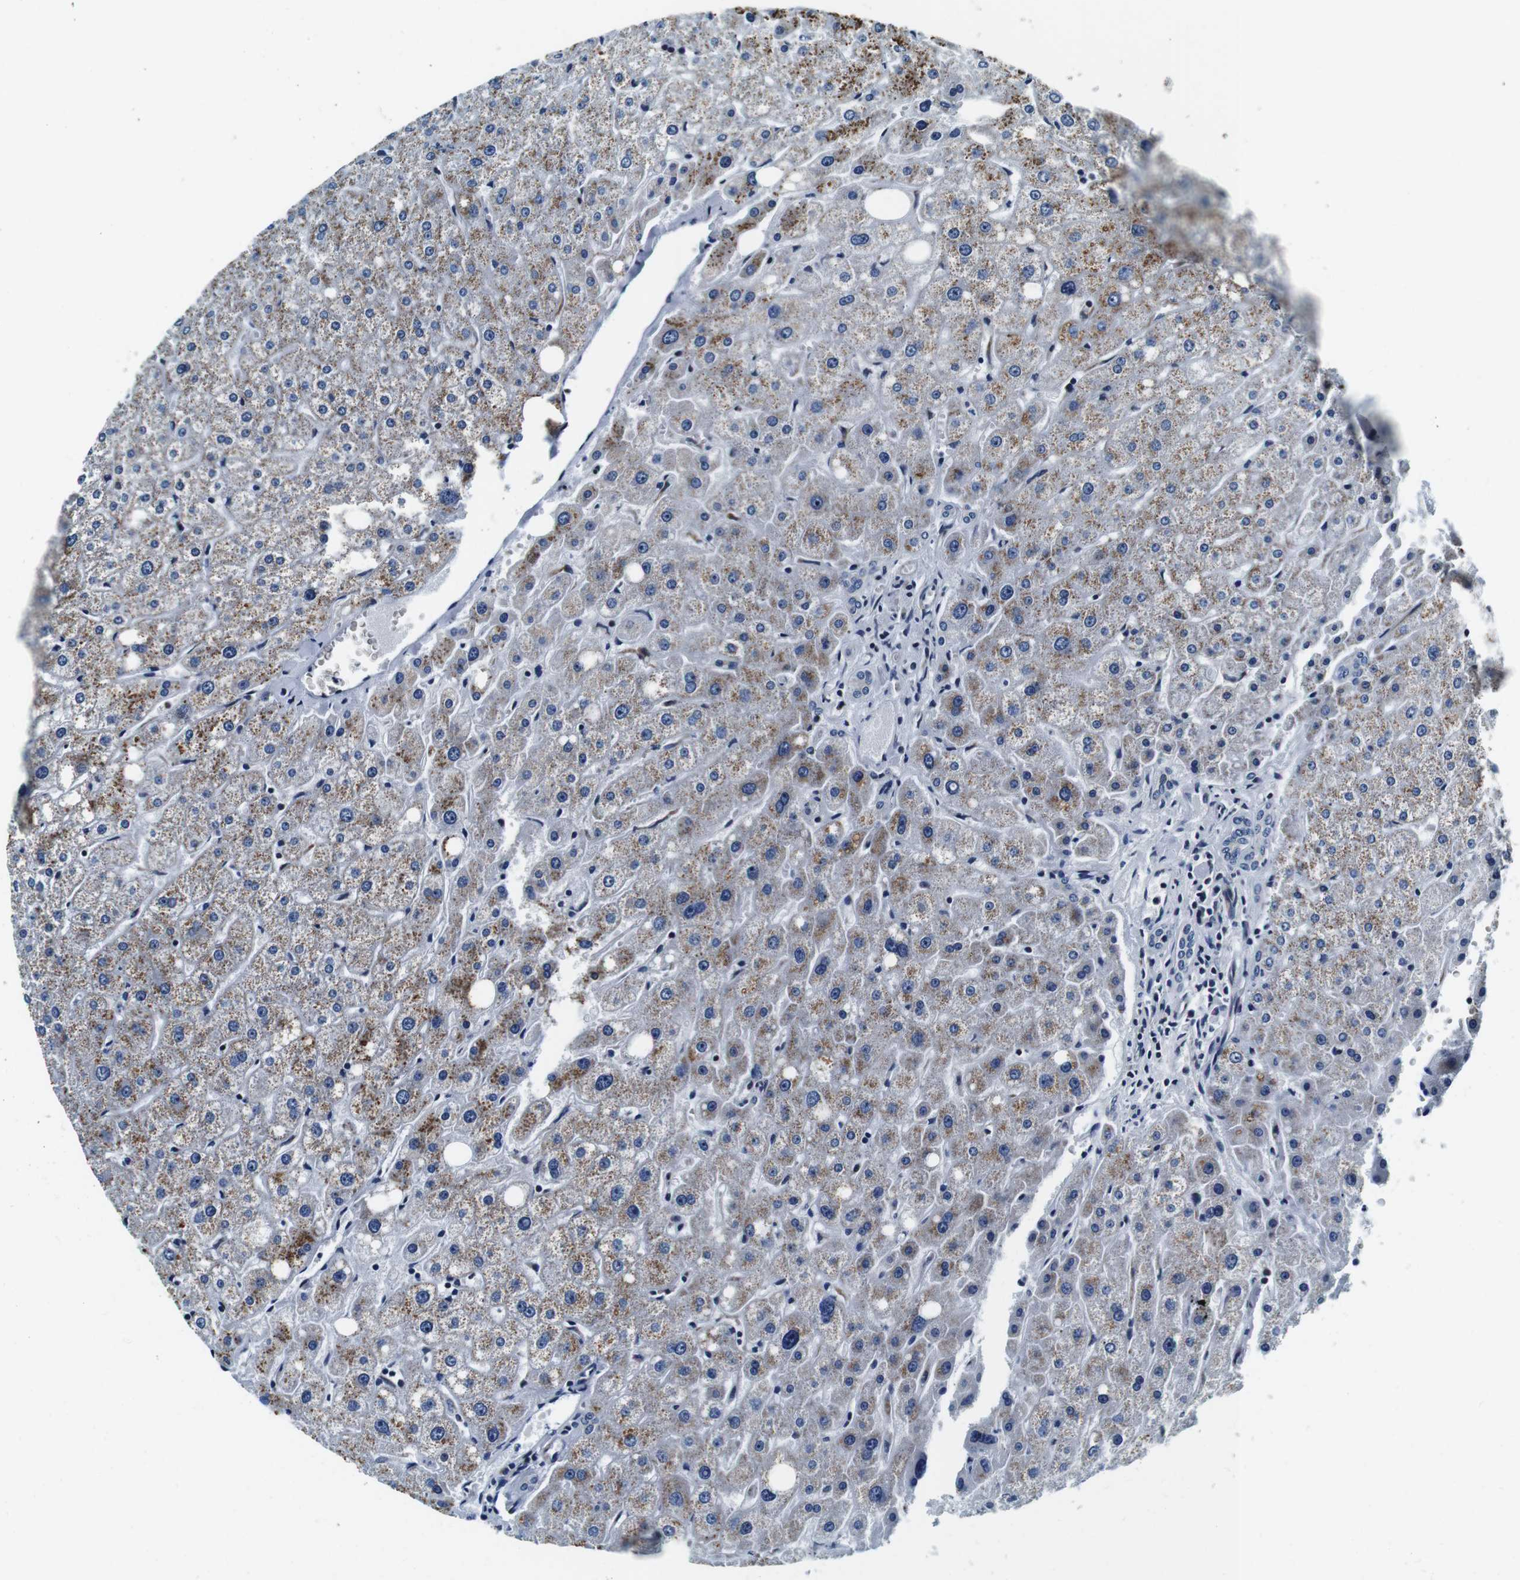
{"staining": {"intensity": "negative", "quantity": "none", "location": "none"}, "tissue": "liver", "cell_type": "Cholangiocytes", "image_type": "normal", "snomed": [{"axis": "morphology", "description": "Normal tissue, NOS"}, {"axis": "topography", "description": "Liver"}], "caption": "Immunohistochemical staining of benign liver demonstrates no significant staining in cholangiocytes. Nuclei are stained in blue.", "gene": "FAR2", "patient": {"sex": "male", "age": 73}}